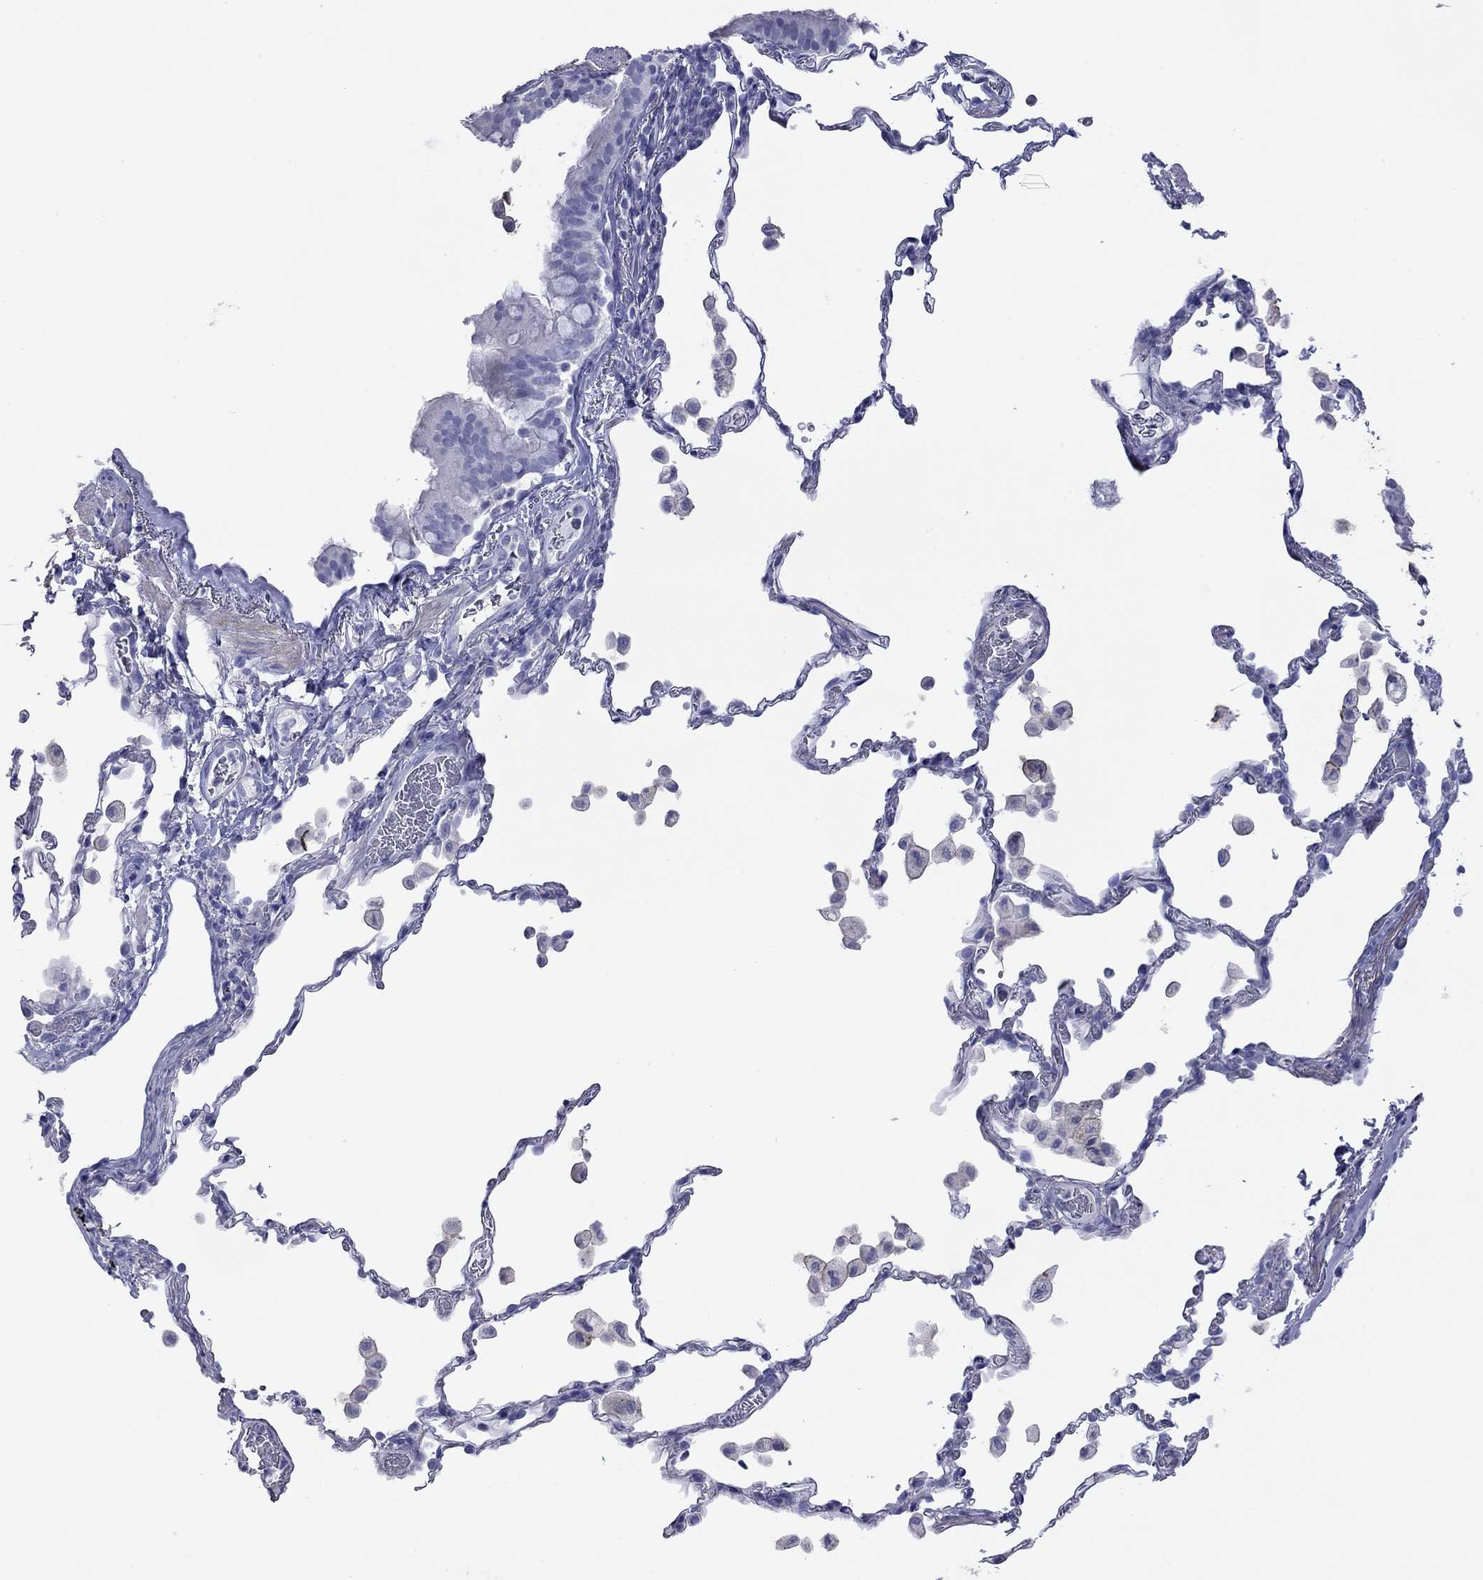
{"staining": {"intensity": "negative", "quantity": "none", "location": "none"}, "tissue": "bronchus", "cell_type": "Respiratory epithelial cells", "image_type": "normal", "snomed": [{"axis": "morphology", "description": "Normal tissue, NOS"}, {"axis": "topography", "description": "Bronchus"}, {"axis": "topography", "description": "Lung"}], "caption": "This histopathology image is of unremarkable bronchus stained with immunohistochemistry to label a protein in brown with the nuclei are counter-stained blue. There is no staining in respiratory epithelial cells. (DAB (3,3'-diaminobenzidine) immunohistochemistry (IHC) with hematoxylin counter stain).", "gene": "ACTL7B", "patient": {"sex": "male", "age": 54}}